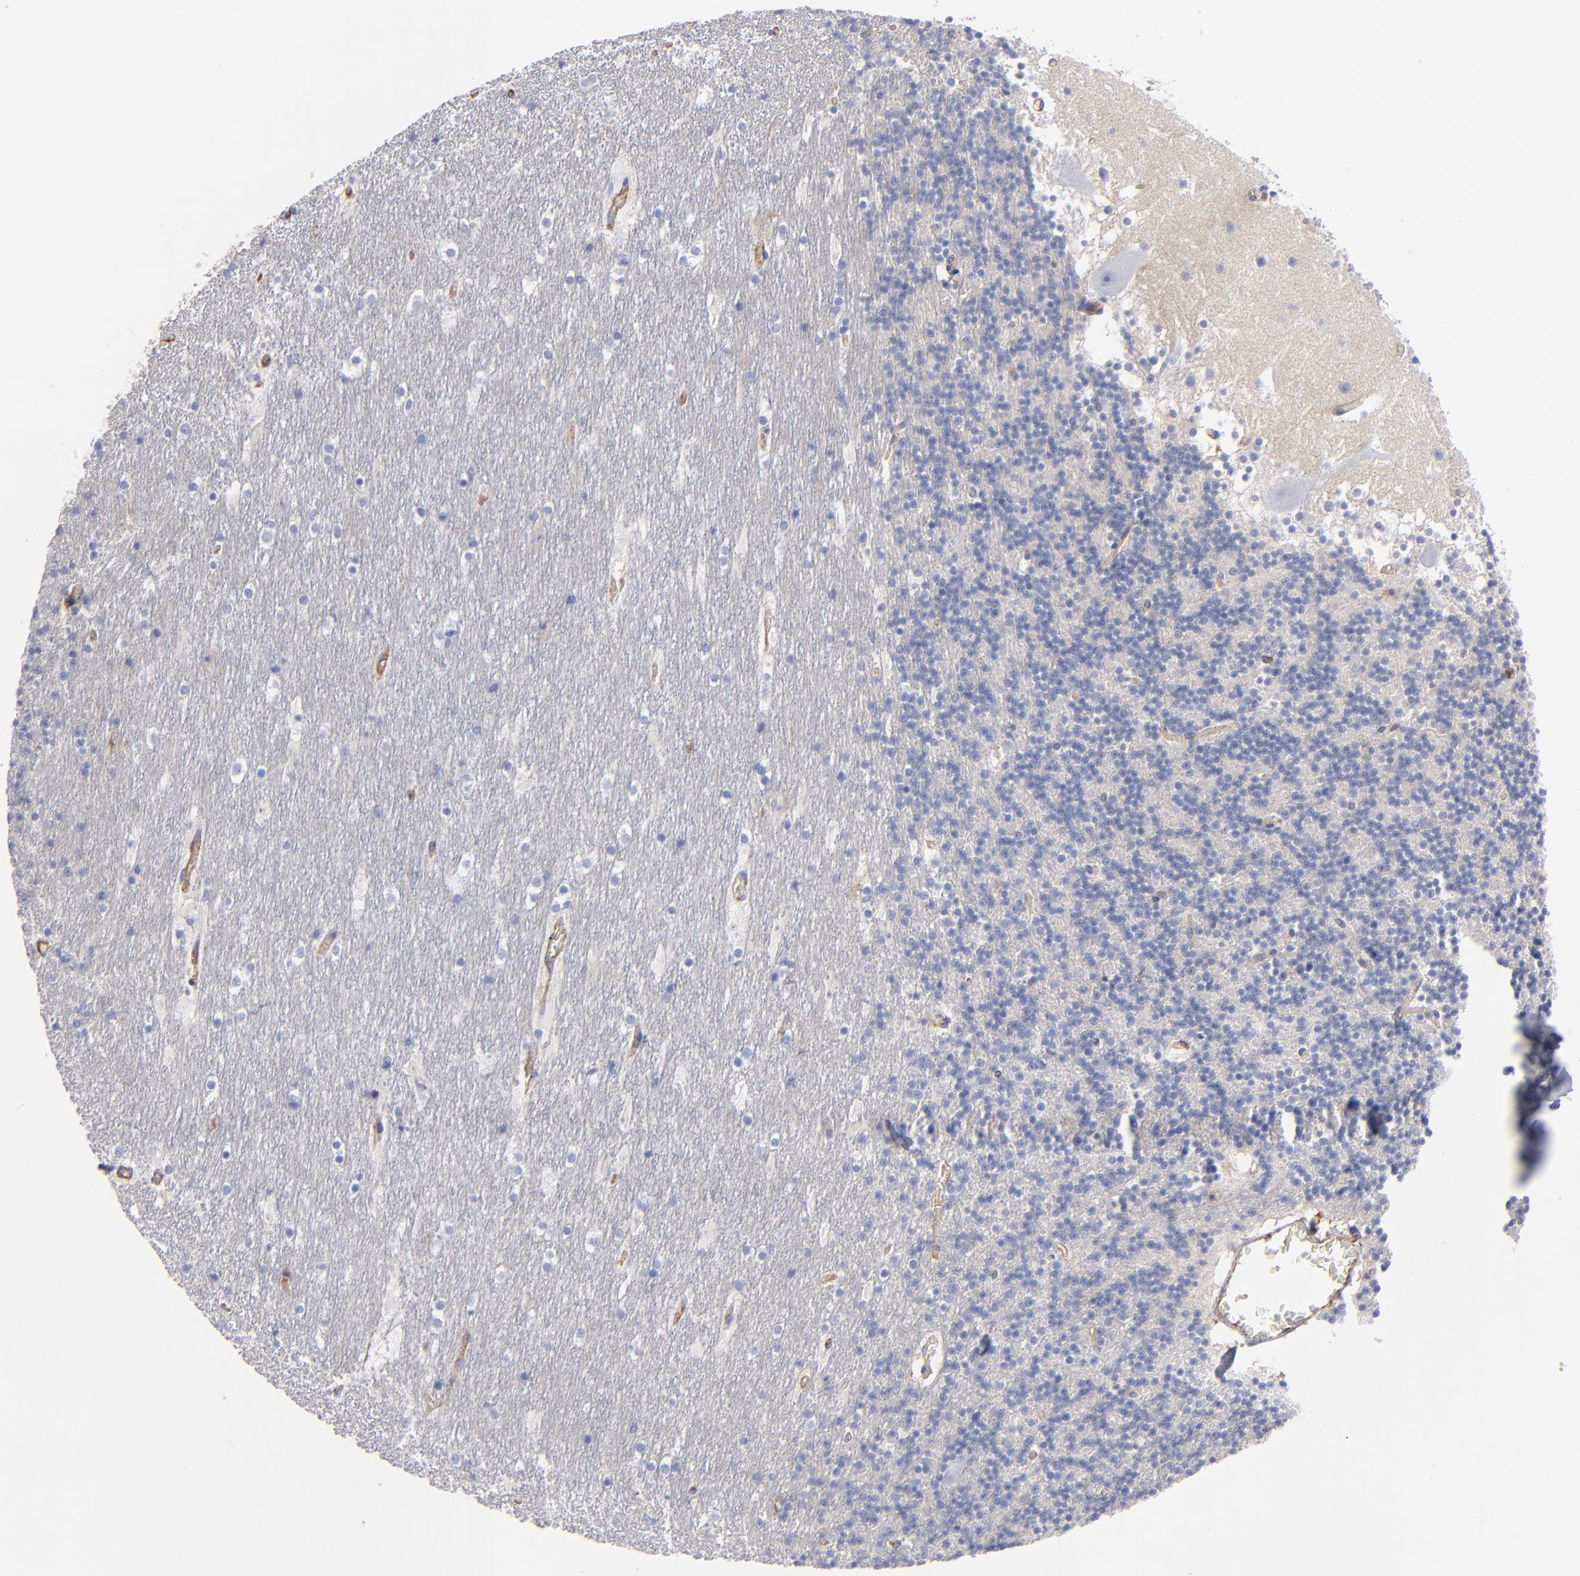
{"staining": {"intensity": "negative", "quantity": "none", "location": "none"}, "tissue": "cerebellum", "cell_type": "Cells in granular layer", "image_type": "normal", "snomed": [{"axis": "morphology", "description": "Normal tissue, NOS"}, {"axis": "topography", "description": "Cerebellum"}], "caption": "High power microscopy image of an immunohistochemistry micrograph of normal cerebellum, revealing no significant positivity in cells in granular layer.", "gene": "TM4SF1", "patient": {"sex": "male", "age": 45}}